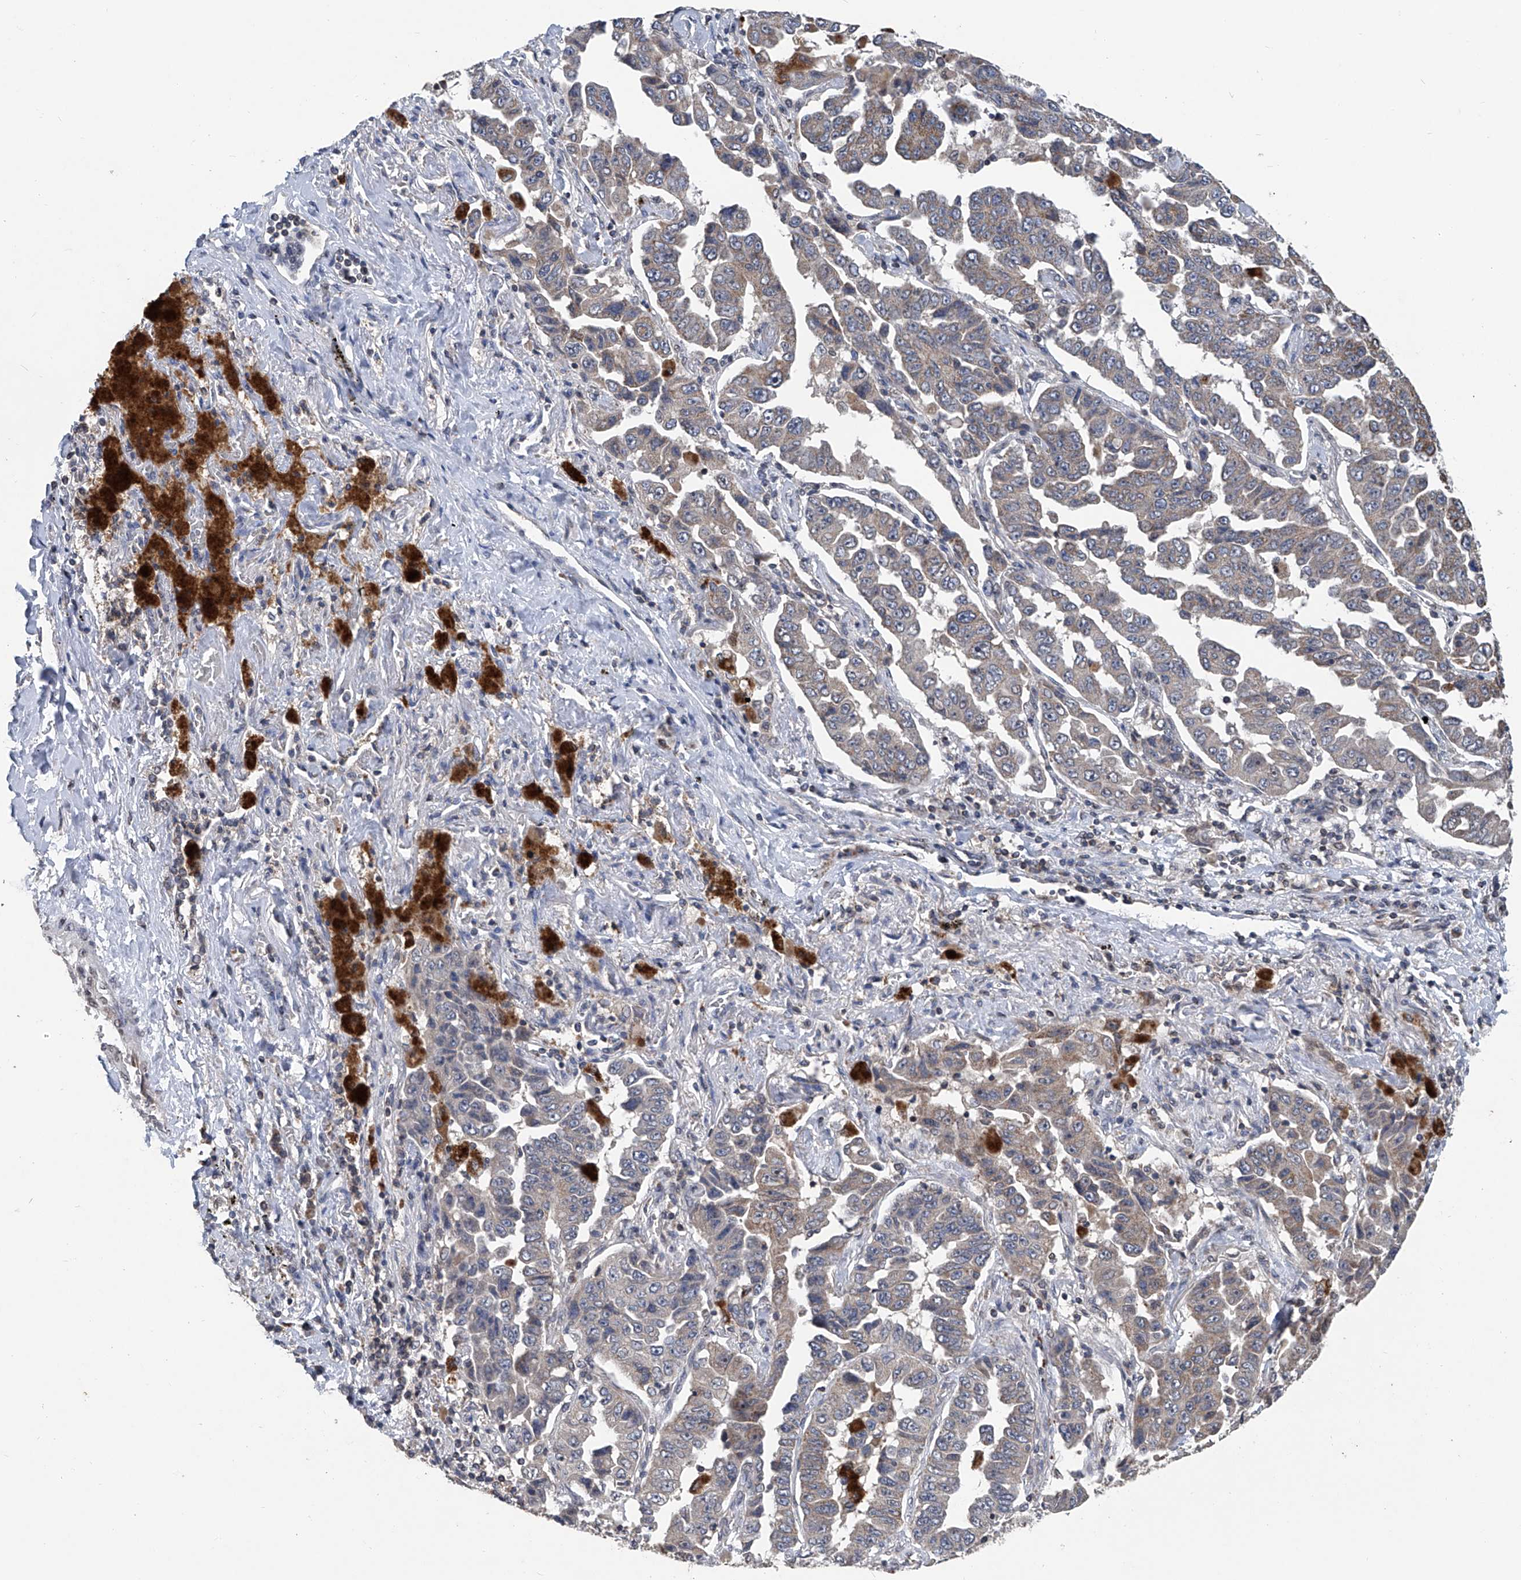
{"staining": {"intensity": "weak", "quantity": ">75%", "location": "cytoplasmic/membranous"}, "tissue": "lung cancer", "cell_type": "Tumor cells", "image_type": "cancer", "snomed": [{"axis": "morphology", "description": "Adenocarcinoma, NOS"}, {"axis": "topography", "description": "Lung"}], "caption": "Immunohistochemistry staining of lung cancer, which exhibits low levels of weak cytoplasmic/membranous expression in approximately >75% of tumor cells indicating weak cytoplasmic/membranous protein expression. The staining was performed using DAB (3,3'-diaminobenzidine) (brown) for protein detection and nuclei were counterstained in hematoxylin (blue).", "gene": "BCKDHB", "patient": {"sex": "female", "age": 51}}